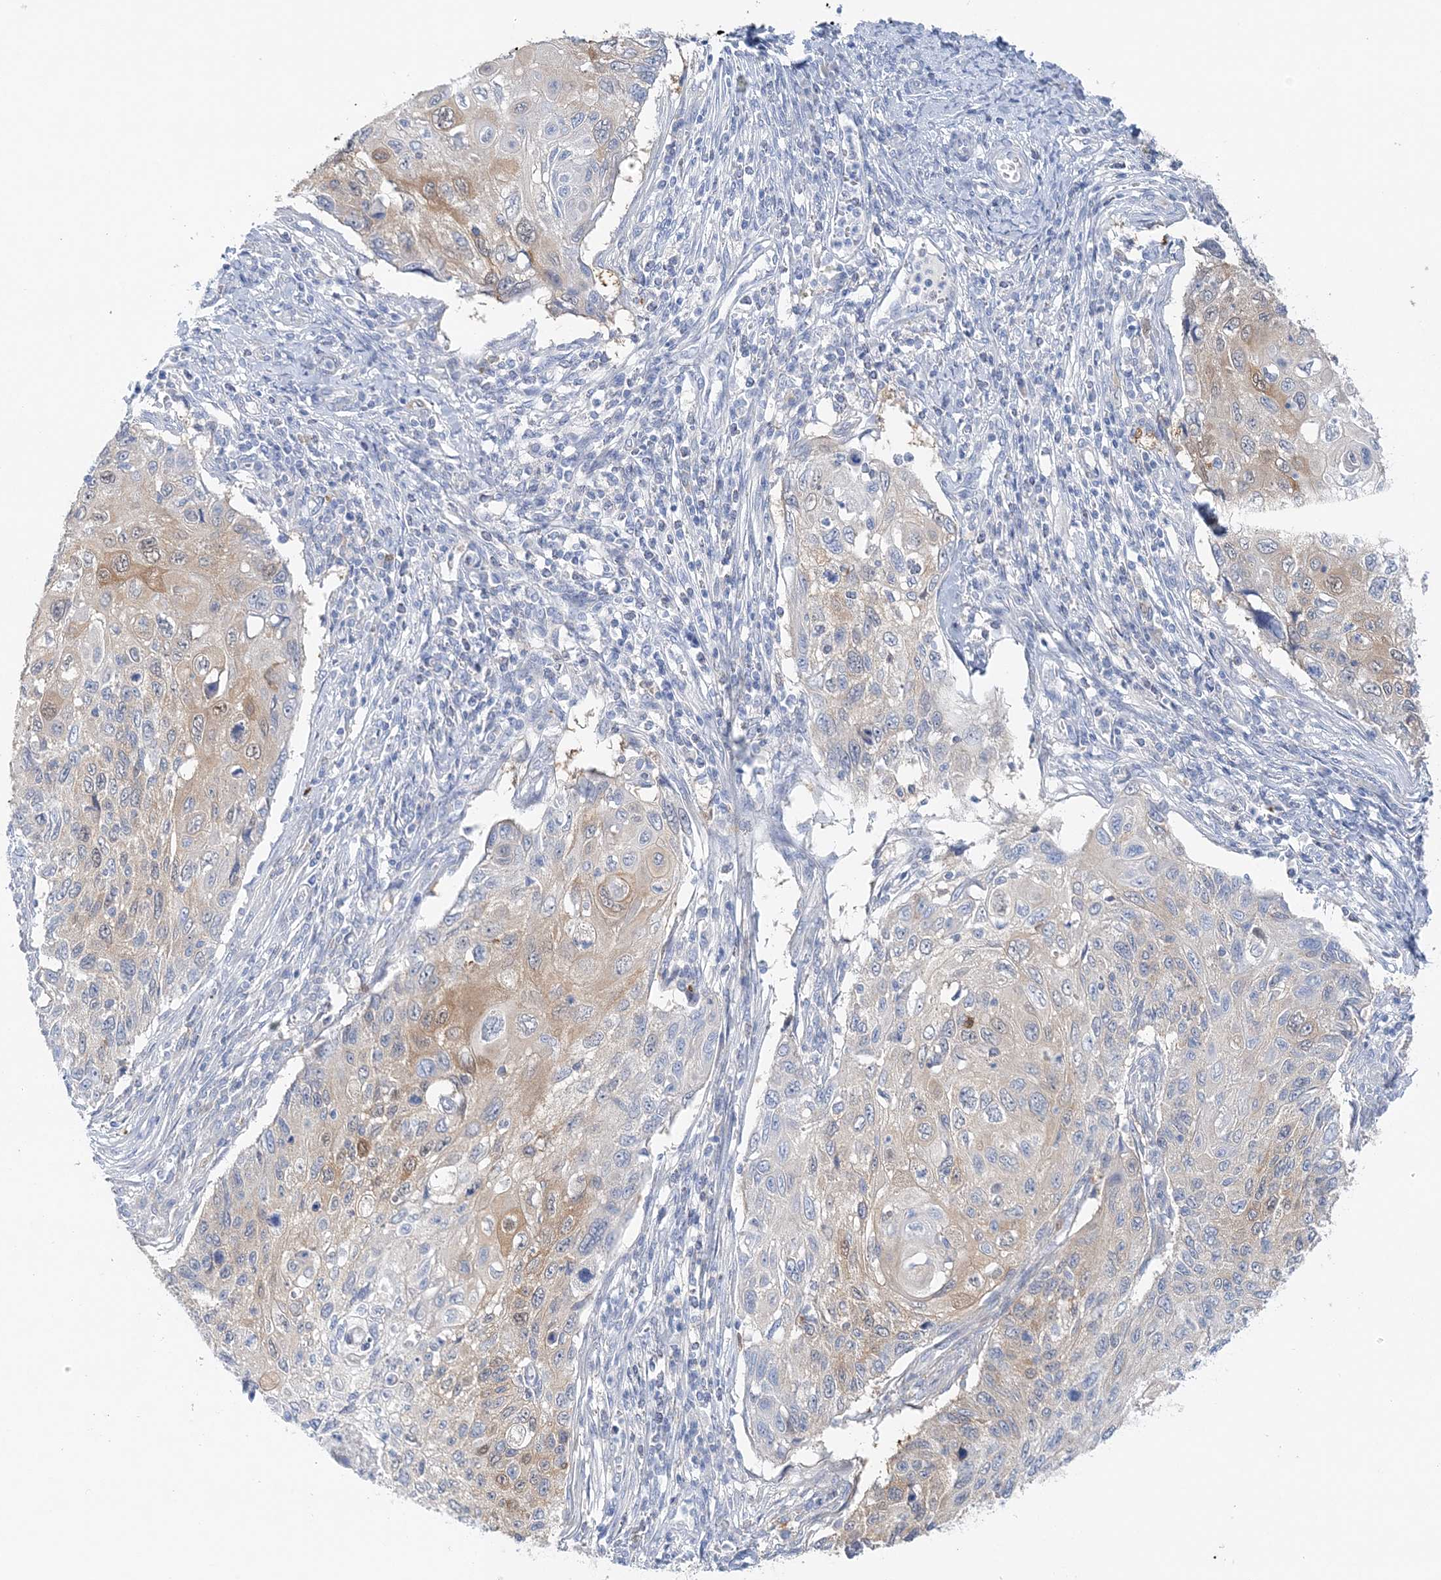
{"staining": {"intensity": "weak", "quantity": "25%-75%", "location": "cytoplasmic/membranous"}, "tissue": "cervical cancer", "cell_type": "Tumor cells", "image_type": "cancer", "snomed": [{"axis": "morphology", "description": "Squamous cell carcinoma, NOS"}, {"axis": "topography", "description": "Cervix"}], "caption": "A histopathology image of cervical cancer stained for a protein displays weak cytoplasmic/membranous brown staining in tumor cells. The staining is performed using DAB brown chromogen to label protein expression. The nuclei are counter-stained blue using hematoxylin.", "gene": "HMGCS1", "patient": {"sex": "female", "age": 70}}